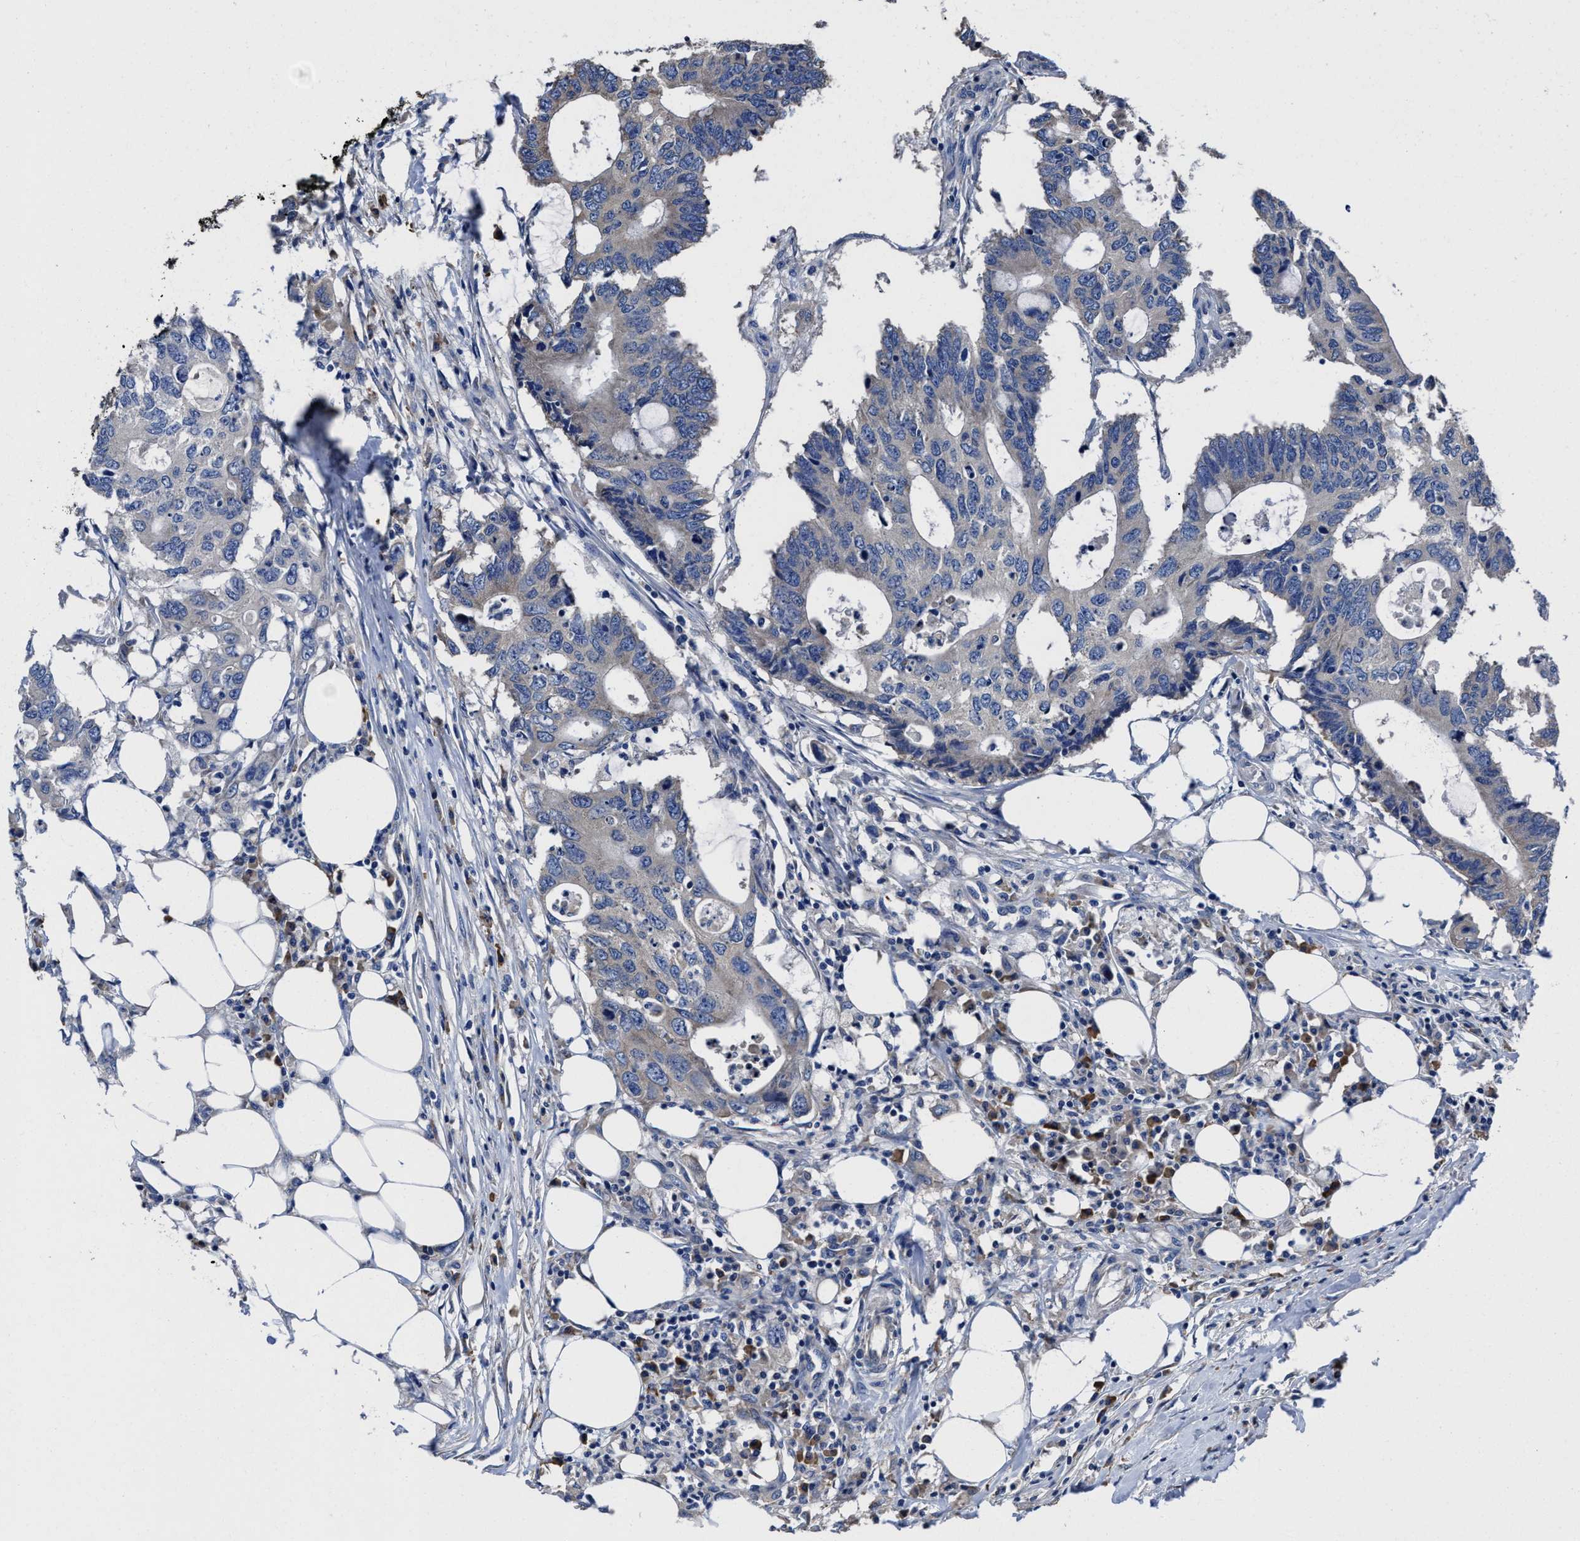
{"staining": {"intensity": "weak", "quantity": "<25%", "location": "cytoplasmic/membranous"}, "tissue": "colorectal cancer", "cell_type": "Tumor cells", "image_type": "cancer", "snomed": [{"axis": "morphology", "description": "Adenocarcinoma, NOS"}, {"axis": "topography", "description": "Colon"}], "caption": "Tumor cells are negative for protein expression in human adenocarcinoma (colorectal).", "gene": "SRPK2", "patient": {"sex": "male", "age": 71}}